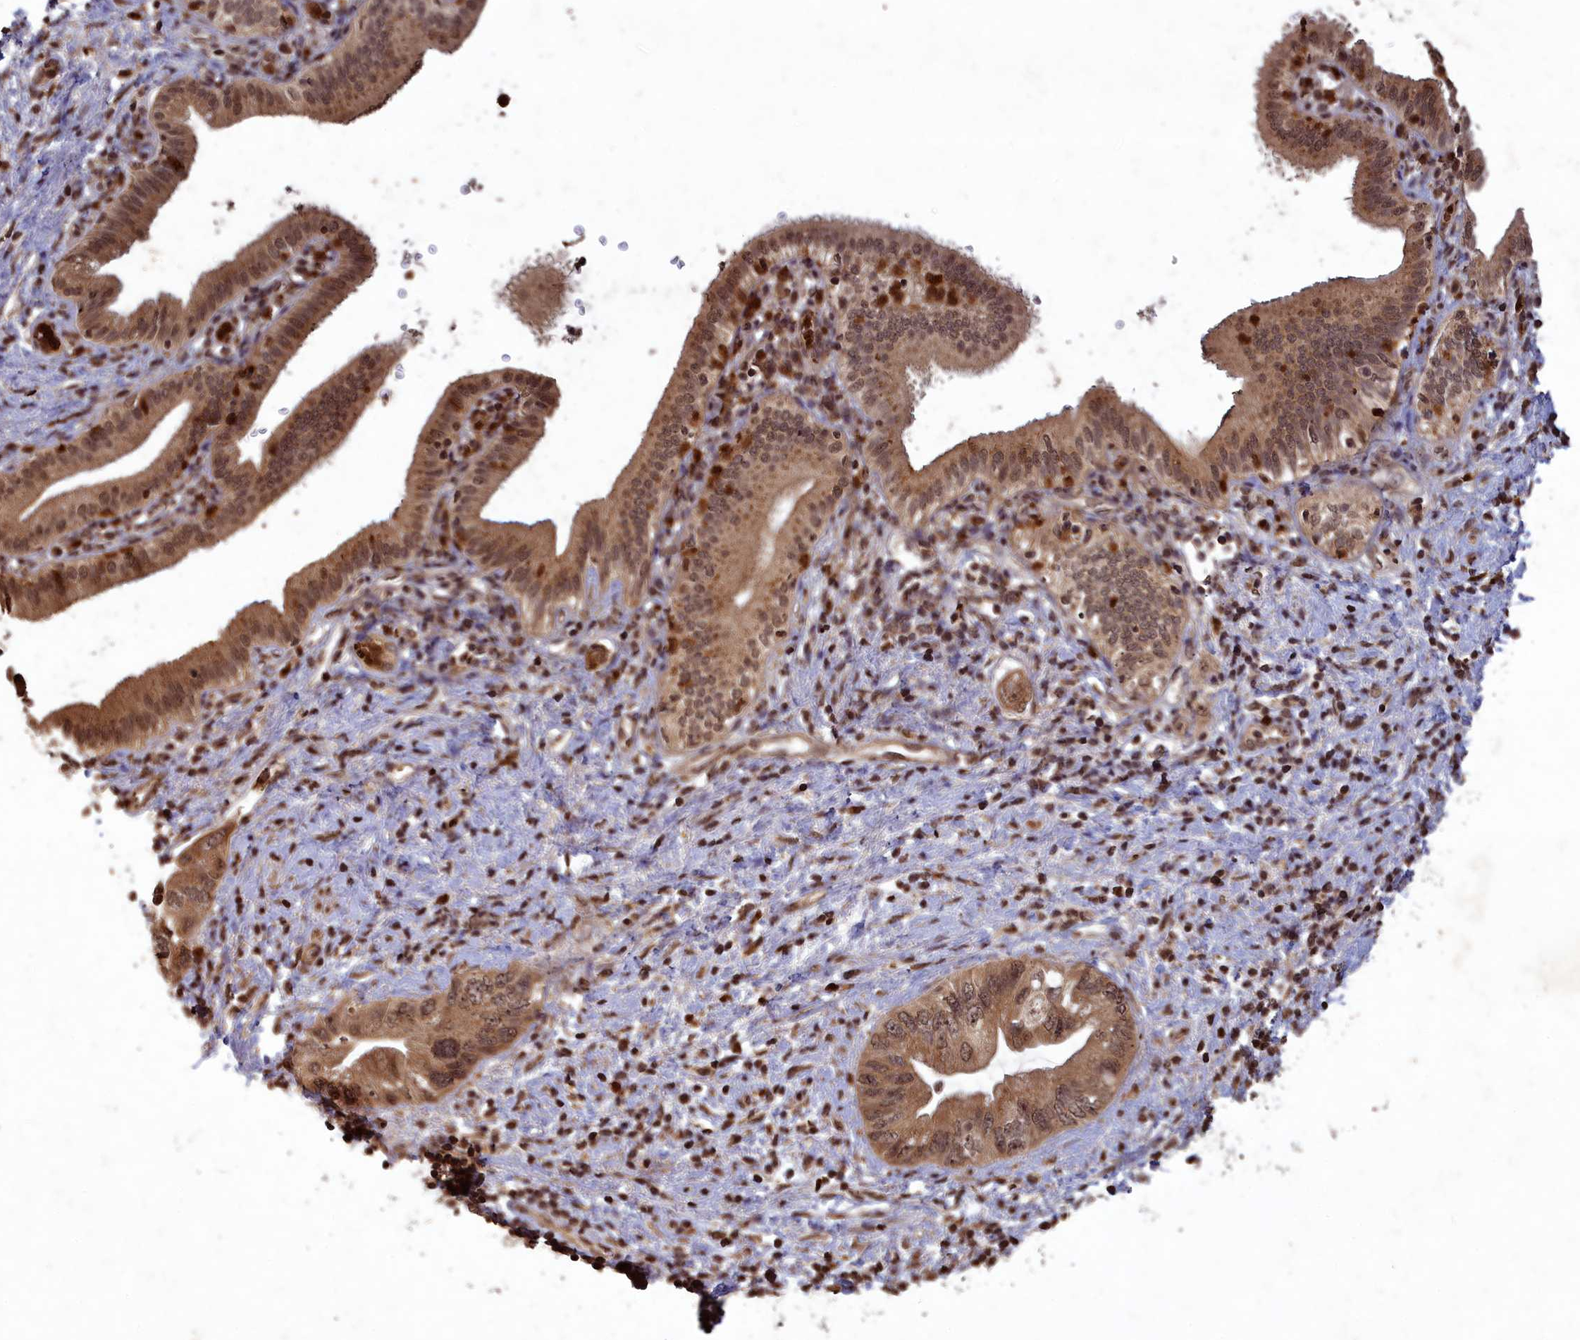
{"staining": {"intensity": "moderate", "quantity": ">75%", "location": "cytoplasmic/membranous,nuclear"}, "tissue": "pancreatic cancer", "cell_type": "Tumor cells", "image_type": "cancer", "snomed": [{"axis": "morphology", "description": "Adenocarcinoma, NOS"}, {"axis": "topography", "description": "Pancreas"}], "caption": "Immunohistochemistry histopathology image of pancreatic cancer stained for a protein (brown), which demonstrates medium levels of moderate cytoplasmic/membranous and nuclear positivity in approximately >75% of tumor cells.", "gene": "SRMS", "patient": {"sex": "female", "age": 73}}